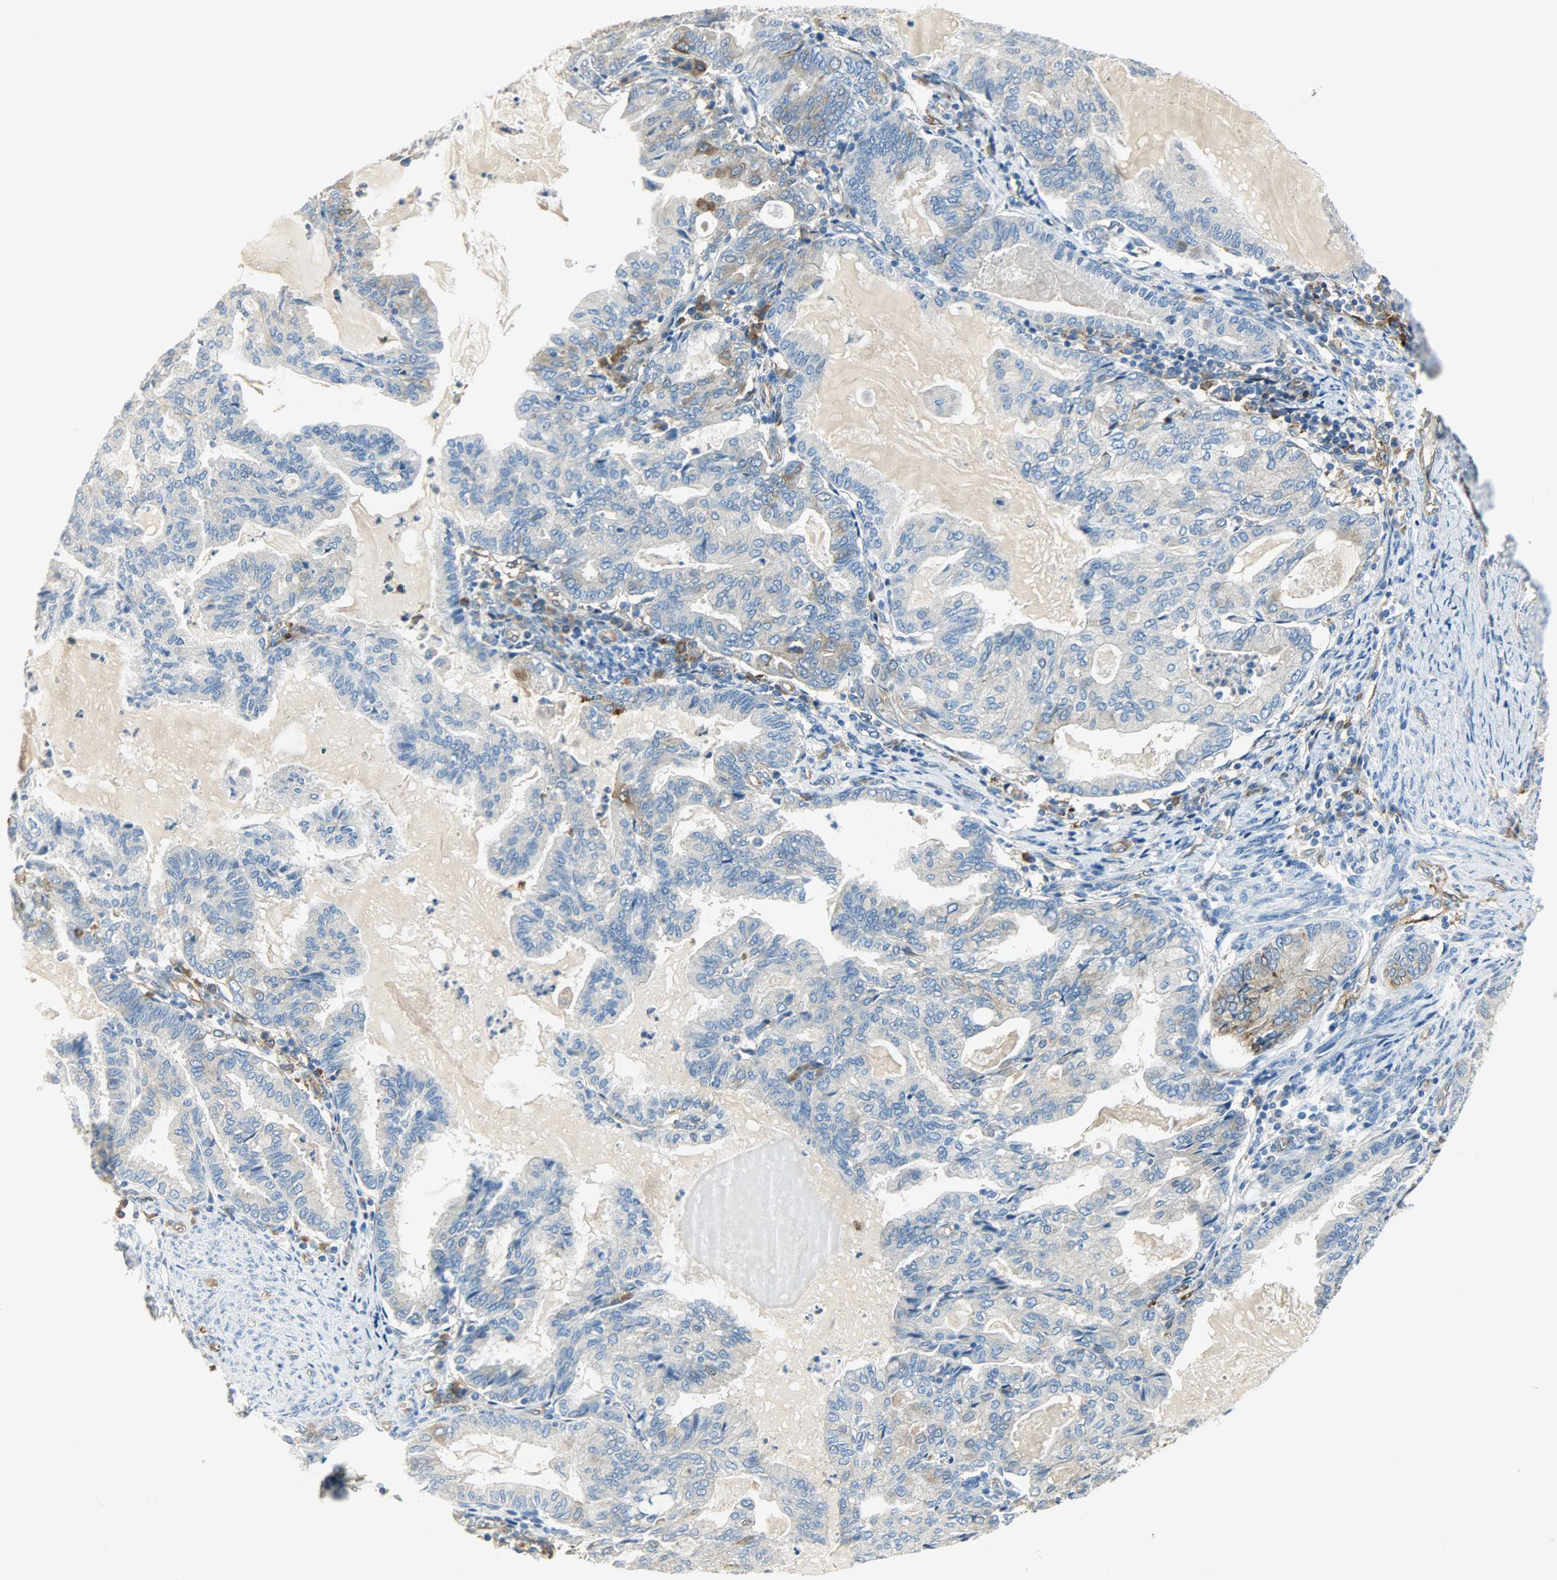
{"staining": {"intensity": "moderate", "quantity": "<25%", "location": "cytoplasmic/membranous"}, "tissue": "endometrial cancer", "cell_type": "Tumor cells", "image_type": "cancer", "snomed": [{"axis": "morphology", "description": "Adenocarcinoma, NOS"}, {"axis": "topography", "description": "Endometrium"}], "caption": "Immunohistochemistry (IHC) (DAB (3,3'-diaminobenzidine)) staining of human adenocarcinoma (endometrial) exhibits moderate cytoplasmic/membranous protein positivity in approximately <25% of tumor cells.", "gene": "WARS1", "patient": {"sex": "female", "age": 86}}